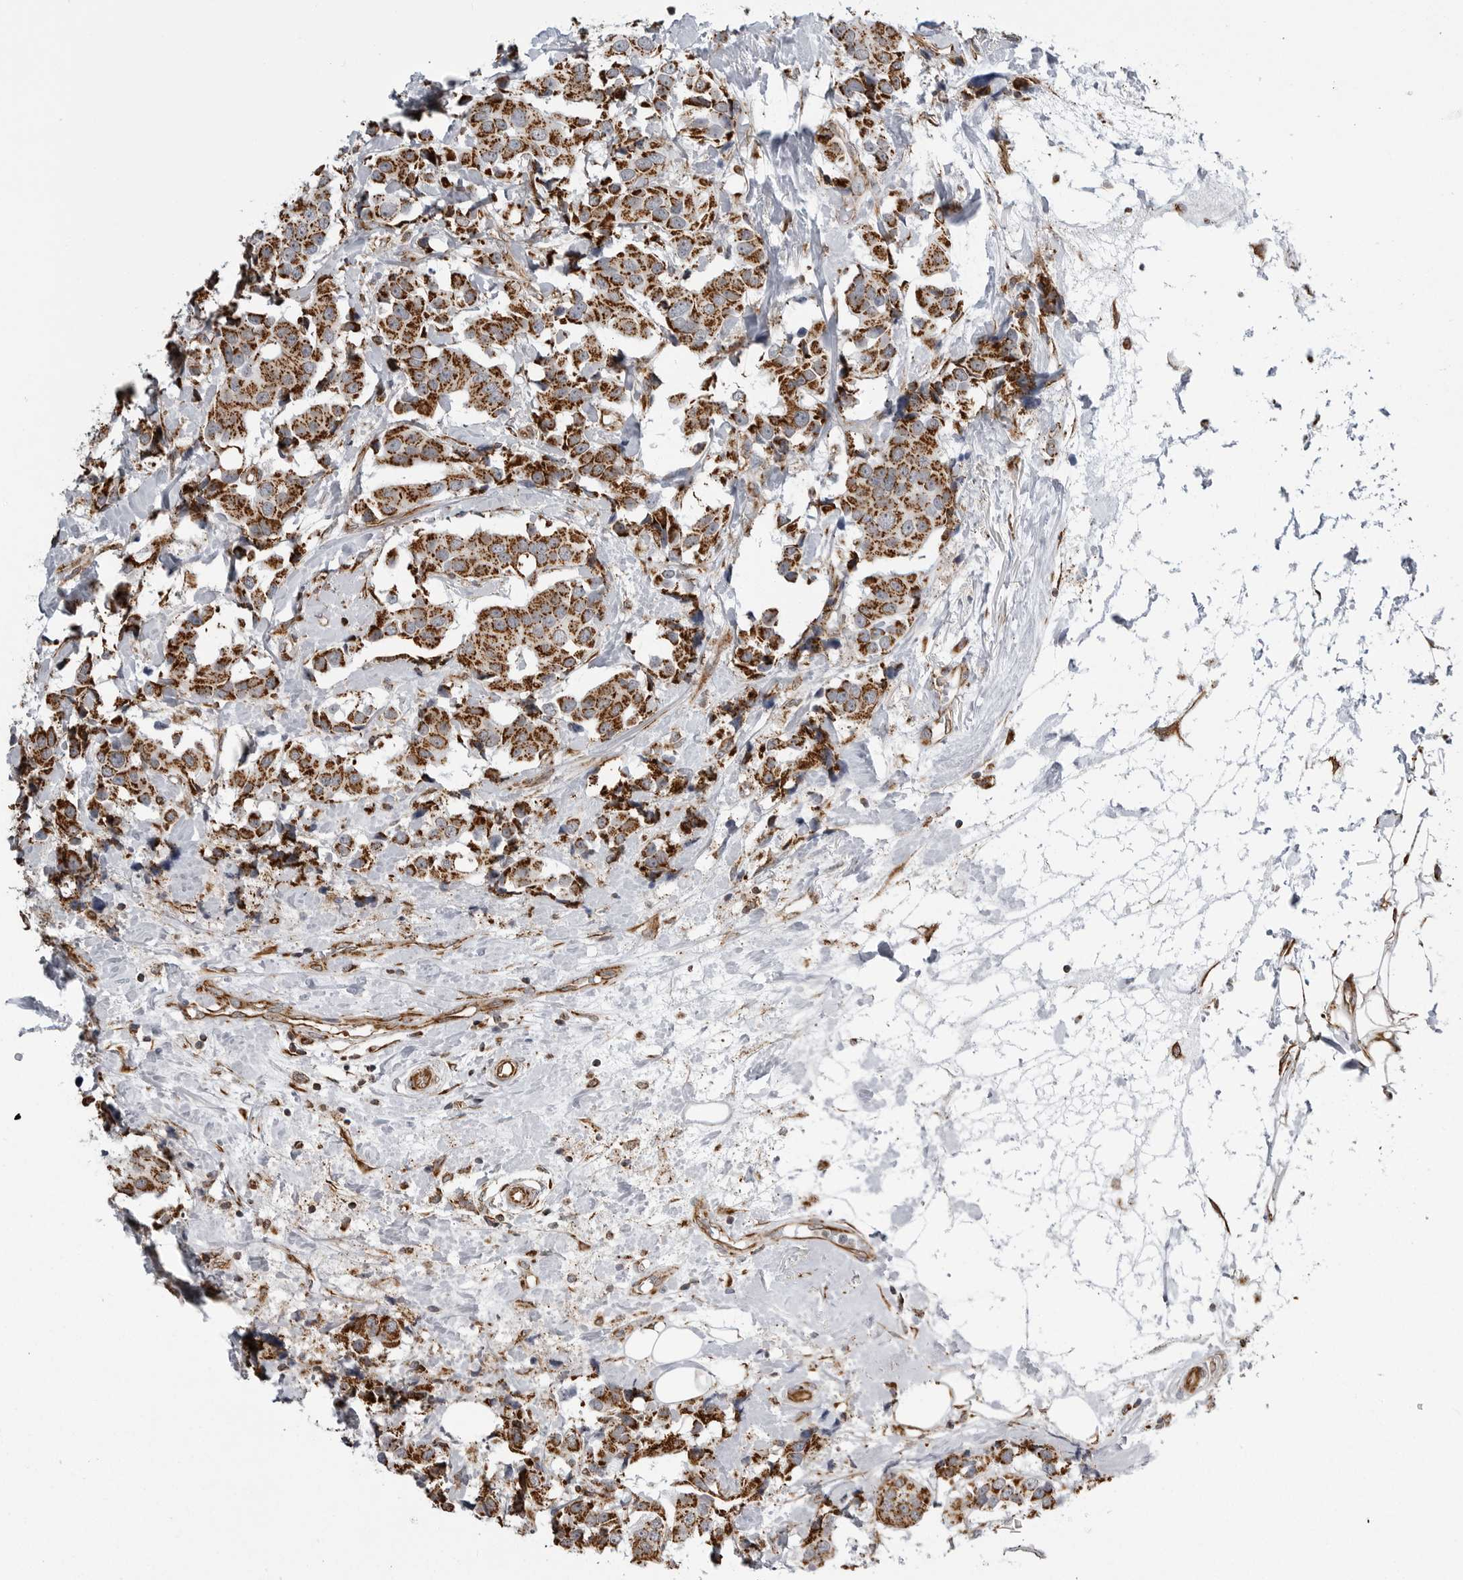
{"staining": {"intensity": "strong", "quantity": ">75%", "location": "cytoplasmic/membranous"}, "tissue": "breast cancer", "cell_type": "Tumor cells", "image_type": "cancer", "snomed": [{"axis": "morphology", "description": "Normal tissue, NOS"}, {"axis": "morphology", "description": "Duct carcinoma"}, {"axis": "topography", "description": "Breast"}], "caption": "High-magnification brightfield microscopy of breast intraductal carcinoma stained with DAB (3,3'-diaminobenzidine) (brown) and counterstained with hematoxylin (blue). tumor cells exhibit strong cytoplasmic/membranous staining is seen in approximately>75% of cells.", "gene": "FH", "patient": {"sex": "female", "age": 39}}